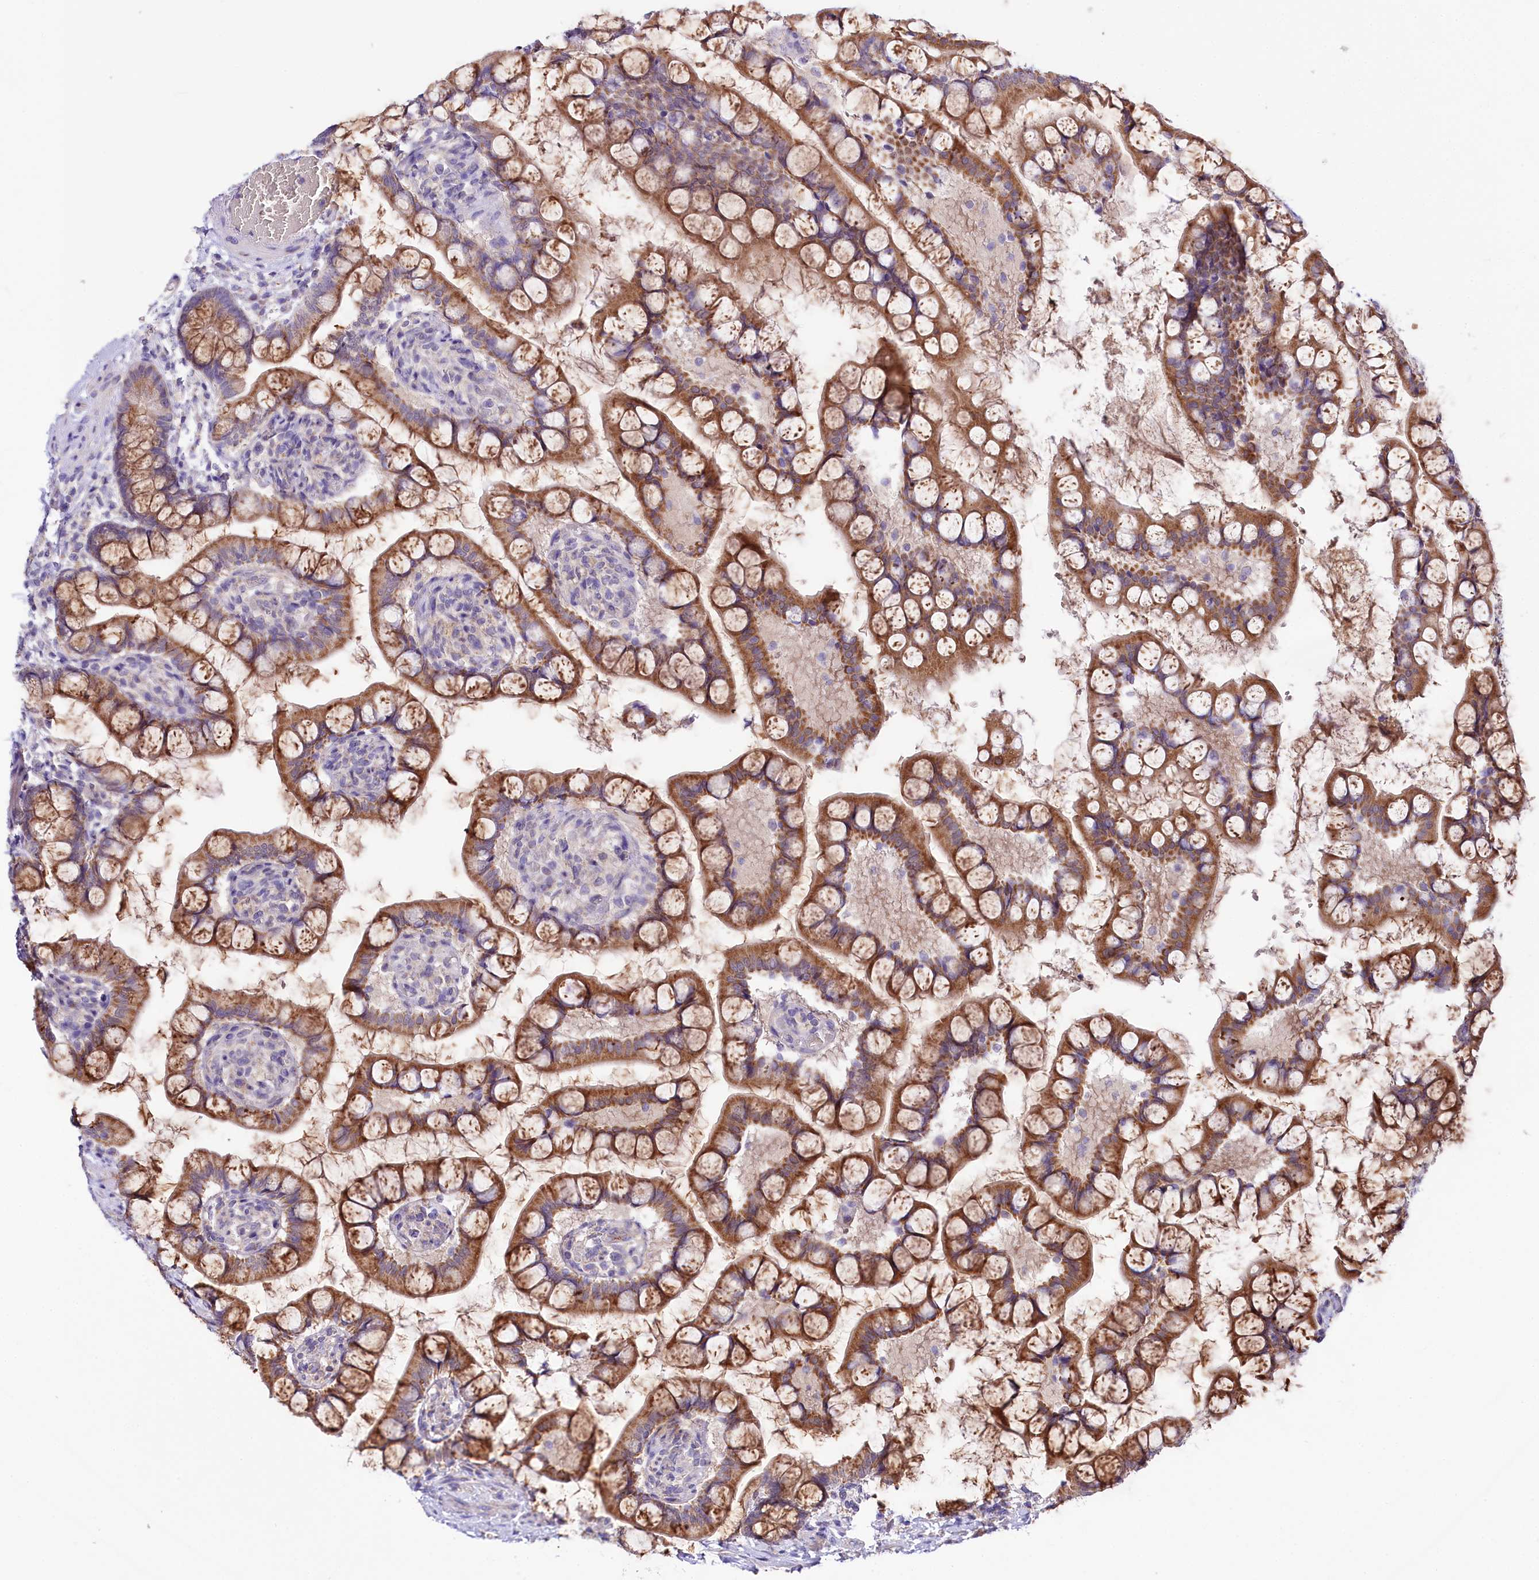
{"staining": {"intensity": "strong", "quantity": ">75%", "location": "cytoplasmic/membranous"}, "tissue": "small intestine", "cell_type": "Glandular cells", "image_type": "normal", "snomed": [{"axis": "morphology", "description": "Normal tissue, NOS"}, {"axis": "topography", "description": "Small intestine"}], "caption": "Strong cytoplasmic/membranous protein staining is present in about >75% of glandular cells in small intestine.", "gene": "CEP295", "patient": {"sex": "male", "age": 52}}